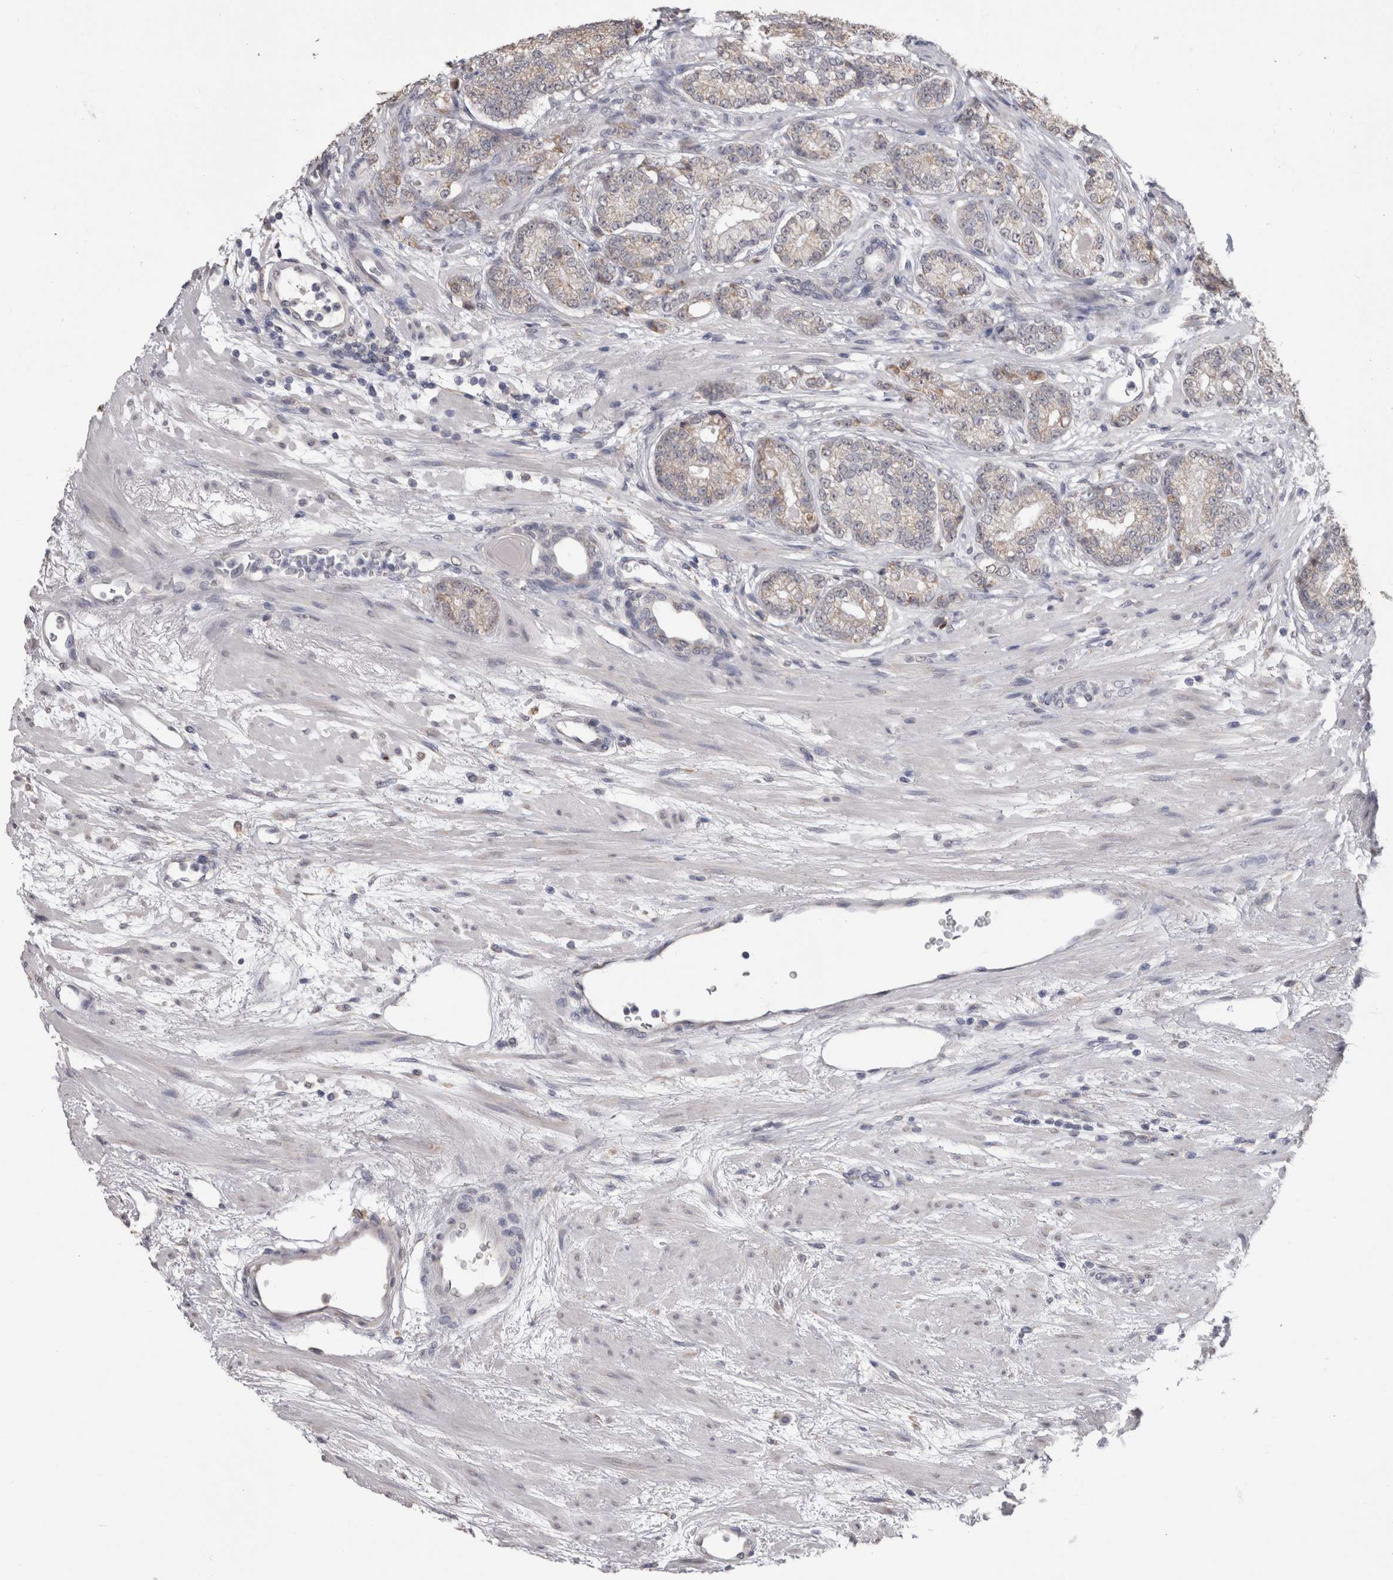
{"staining": {"intensity": "negative", "quantity": "none", "location": "none"}, "tissue": "prostate cancer", "cell_type": "Tumor cells", "image_type": "cancer", "snomed": [{"axis": "morphology", "description": "Adenocarcinoma, High grade"}, {"axis": "topography", "description": "Prostate"}], "caption": "Histopathology image shows no protein expression in tumor cells of prostate cancer tissue. (DAB IHC visualized using brightfield microscopy, high magnification).", "gene": "NOMO1", "patient": {"sex": "male", "age": 61}}